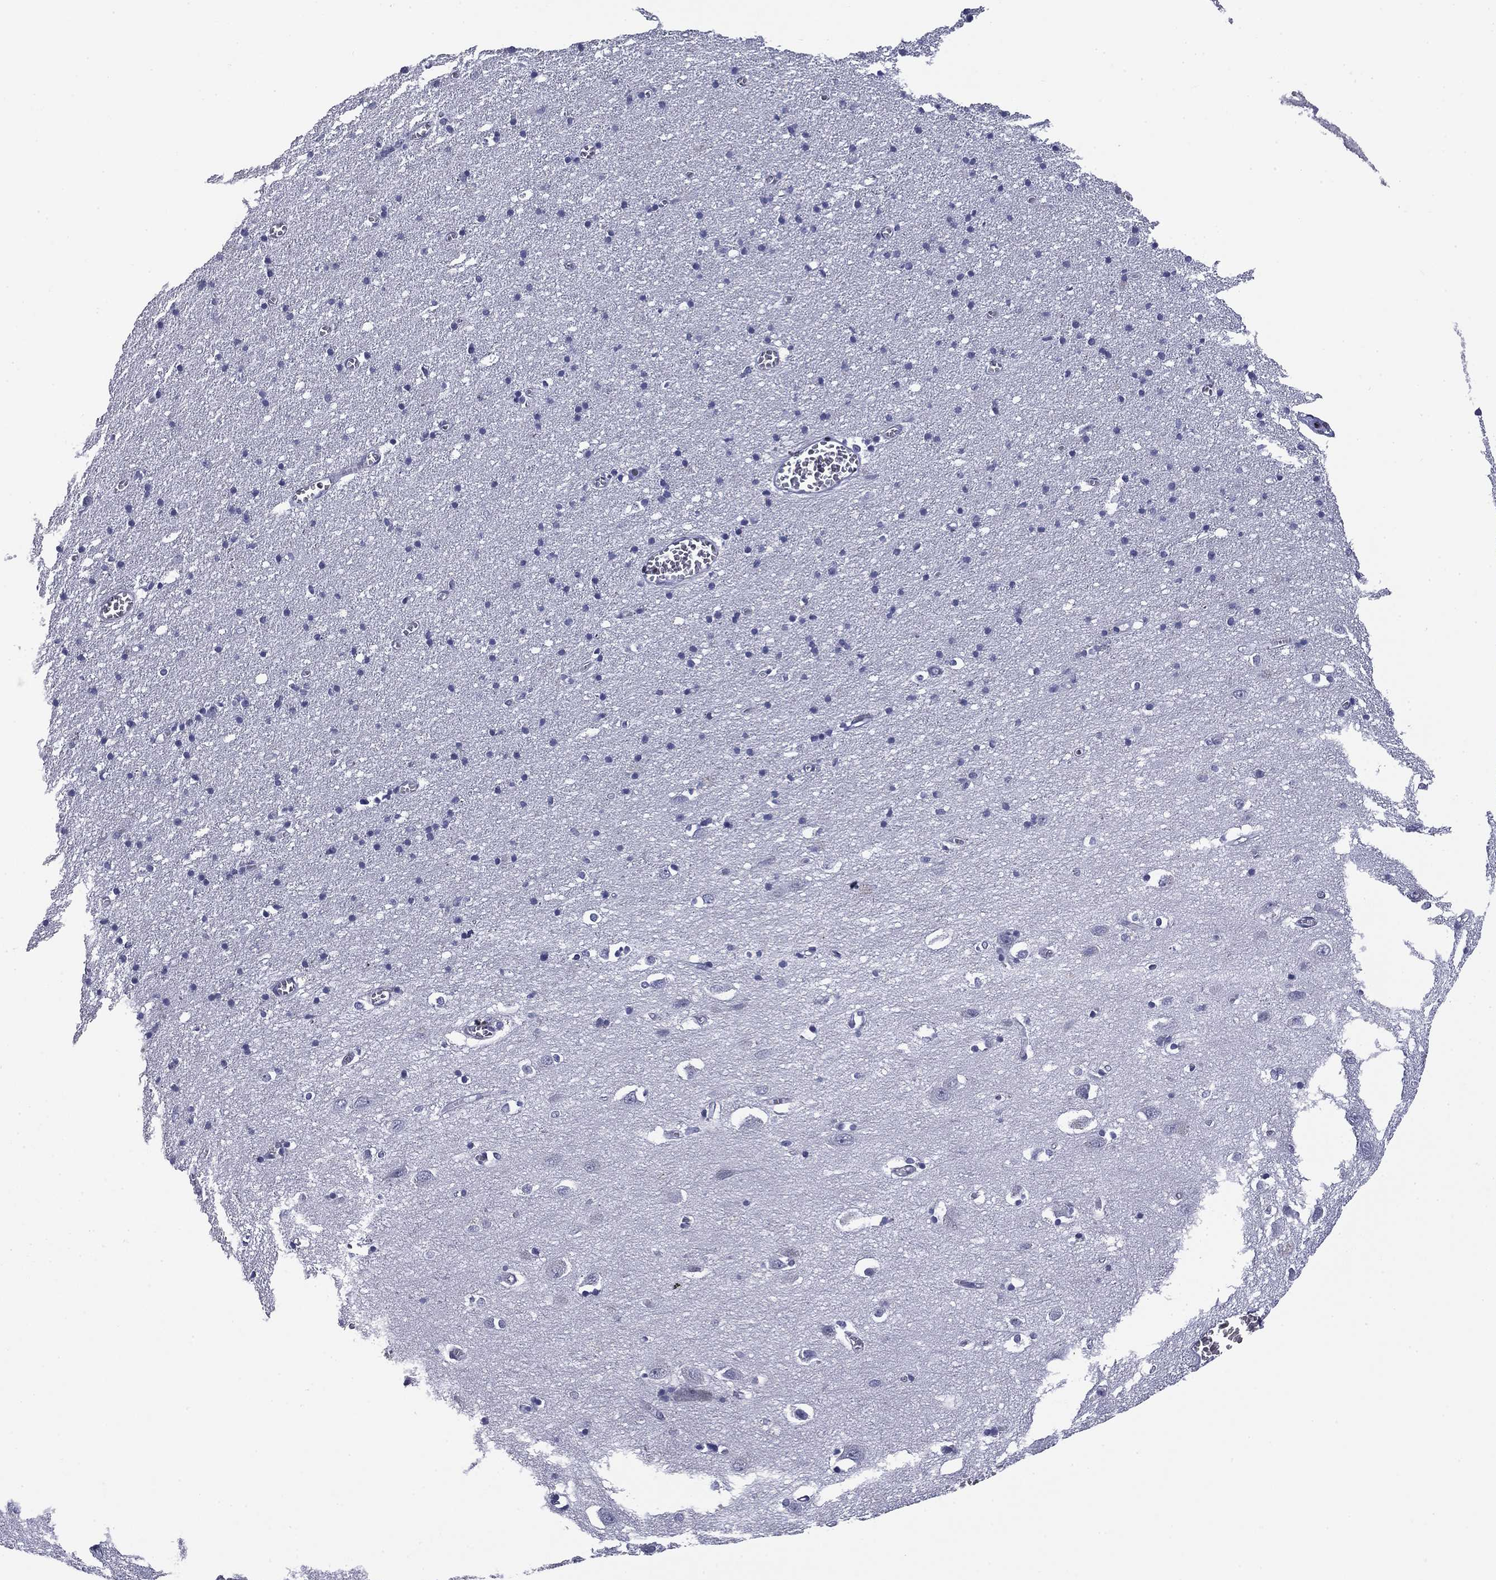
{"staining": {"intensity": "negative", "quantity": "none", "location": "none"}, "tissue": "cerebral cortex", "cell_type": "Endothelial cells", "image_type": "normal", "snomed": [{"axis": "morphology", "description": "Normal tissue, NOS"}, {"axis": "topography", "description": "Cerebral cortex"}], "caption": "DAB immunohistochemical staining of unremarkable human cerebral cortex exhibits no significant expression in endothelial cells.", "gene": "IKZF3", "patient": {"sex": "male", "age": 70}}